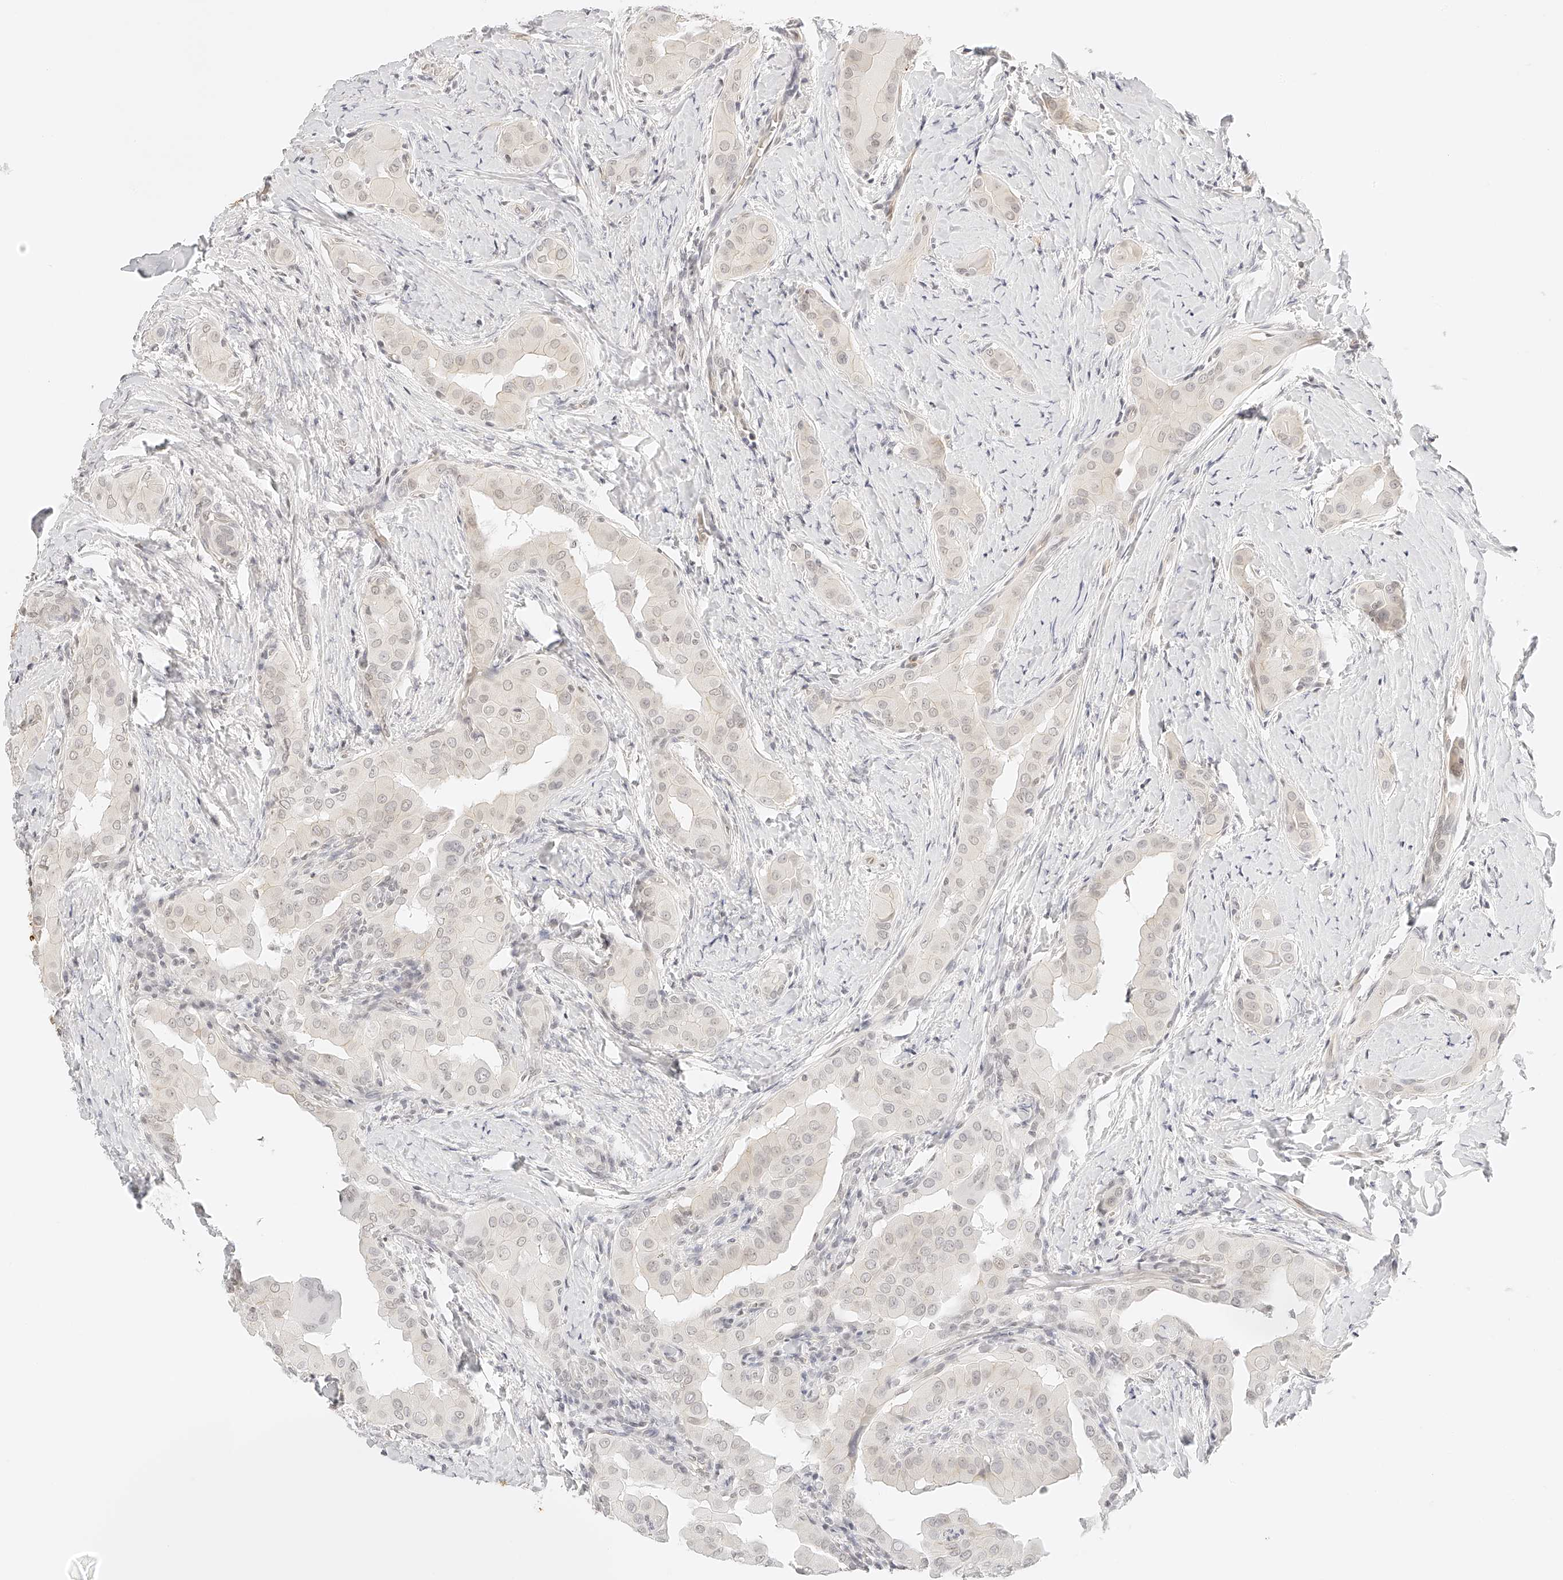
{"staining": {"intensity": "negative", "quantity": "none", "location": "none"}, "tissue": "thyroid cancer", "cell_type": "Tumor cells", "image_type": "cancer", "snomed": [{"axis": "morphology", "description": "Papillary adenocarcinoma, NOS"}, {"axis": "topography", "description": "Thyroid gland"}], "caption": "IHC micrograph of neoplastic tissue: human papillary adenocarcinoma (thyroid) stained with DAB (3,3'-diaminobenzidine) reveals no significant protein expression in tumor cells.", "gene": "ZFP69", "patient": {"sex": "male", "age": 33}}